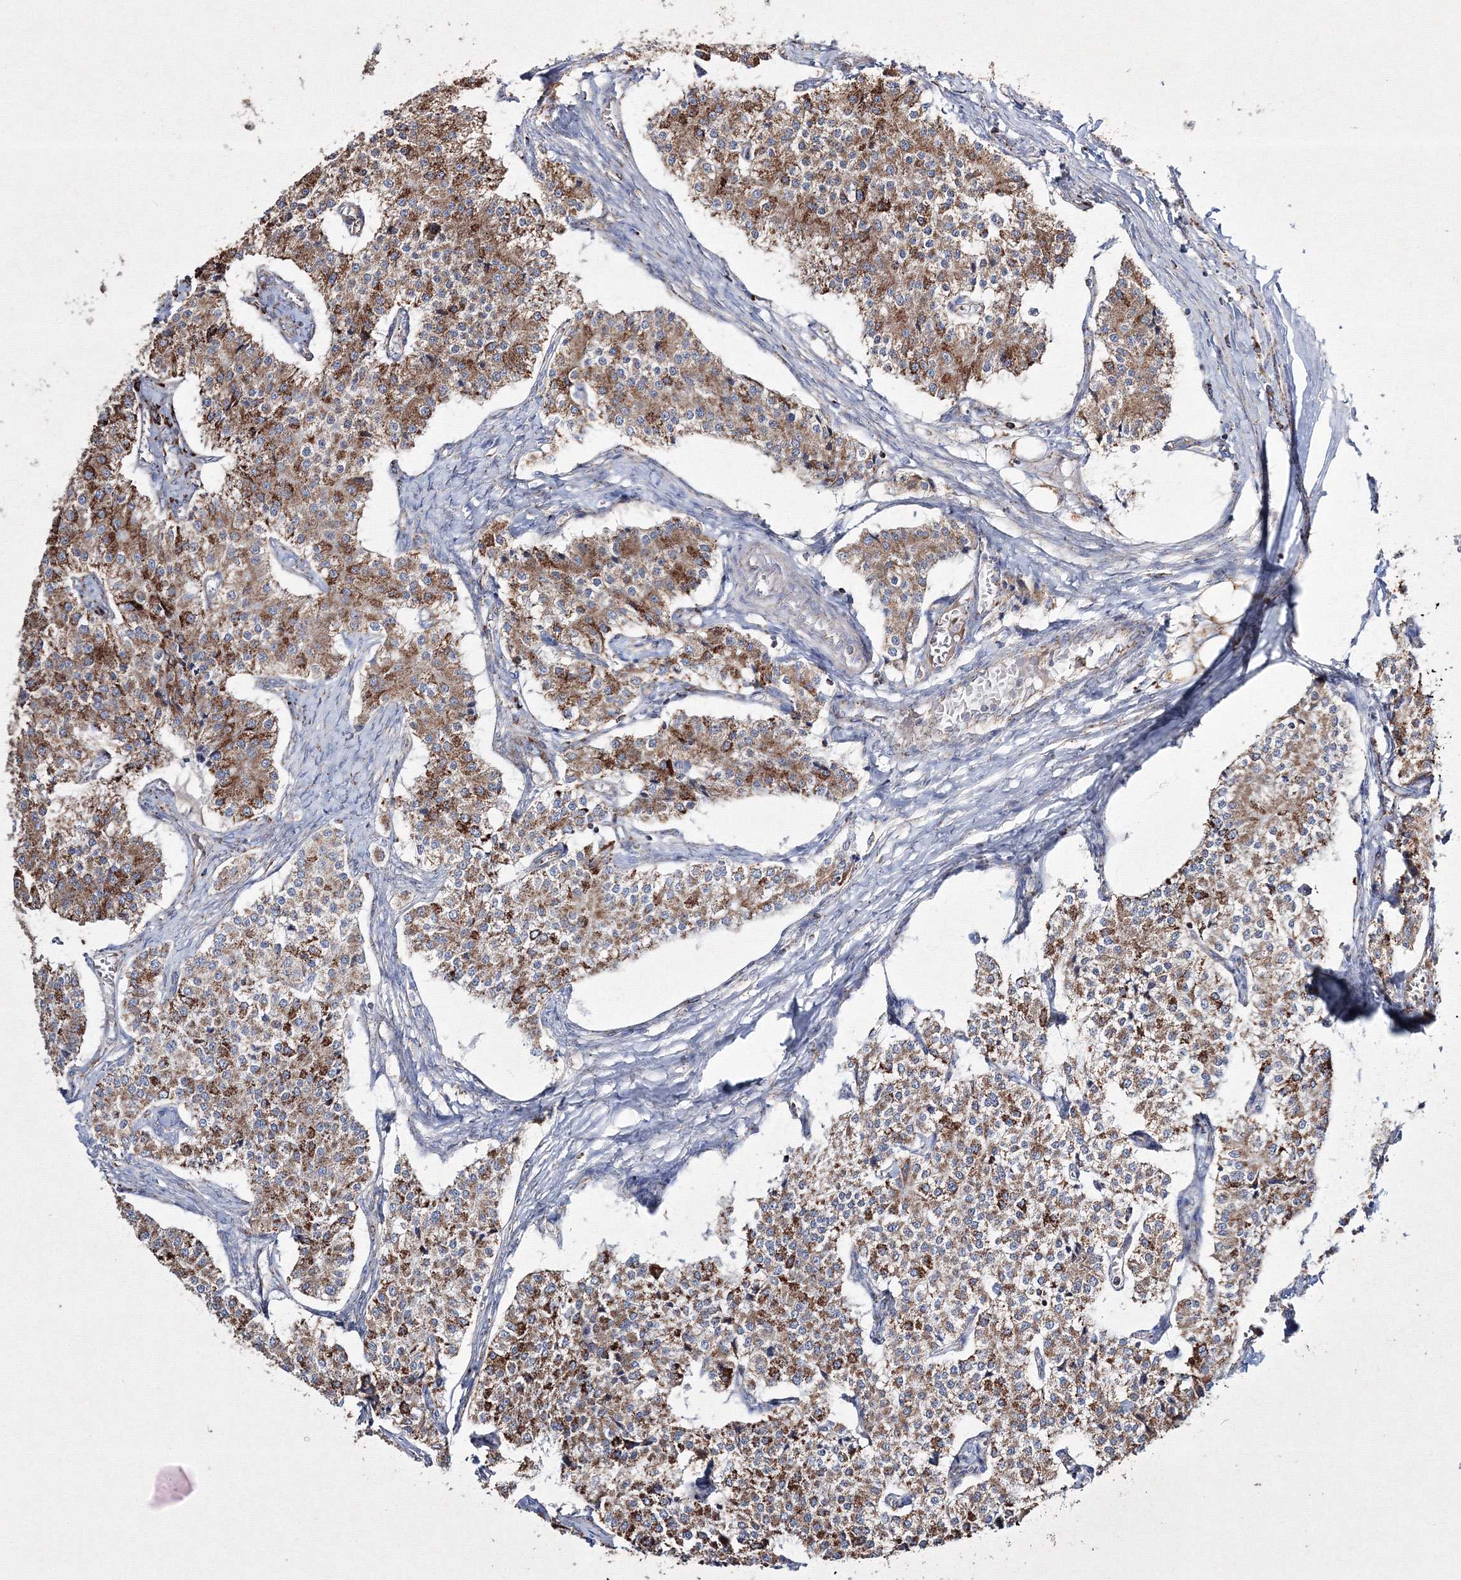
{"staining": {"intensity": "moderate", "quantity": ">75%", "location": "cytoplasmic/membranous"}, "tissue": "carcinoid", "cell_type": "Tumor cells", "image_type": "cancer", "snomed": [{"axis": "morphology", "description": "Carcinoid, malignant, NOS"}, {"axis": "topography", "description": "Colon"}], "caption": "The histopathology image demonstrates immunohistochemical staining of malignant carcinoid. There is moderate cytoplasmic/membranous expression is identified in about >75% of tumor cells.", "gene": "IGSF9", "patient": {"sex": "female", "age": 52}}